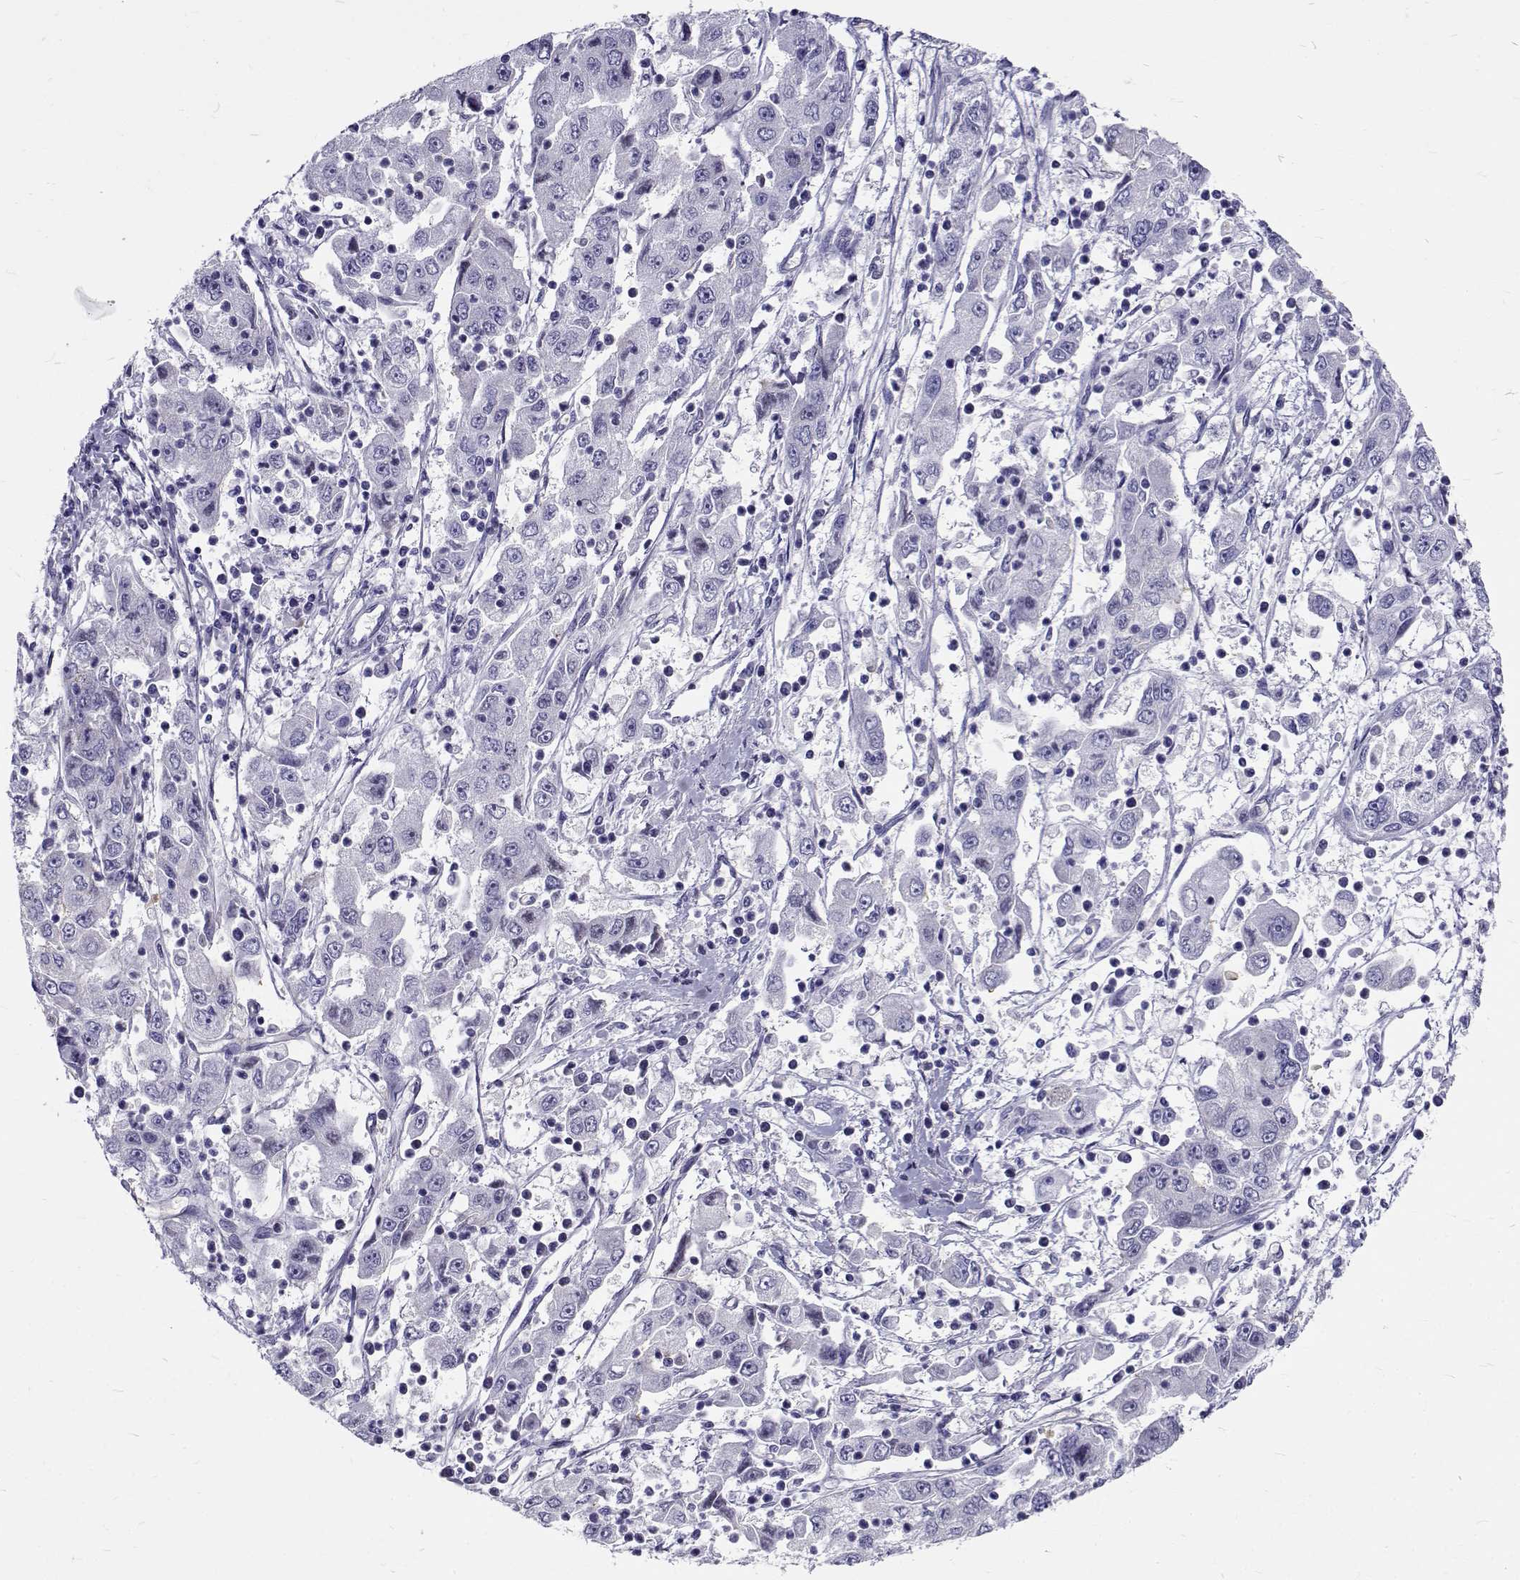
{"staining": {"intensity": "negative", "quantity": "none", "location": "none"}, "tissue": "cervical cancer", "cell_type": "Tumor cells", "image_type": "cancer", "snomed": [{"axis": "morphology", "description": "Squamous cell carcinoma, NOS"}, {"axis": "topography", "description": "Cervix"}], "caption": "DAB (3,3'-diaminobenzidine) immunohistochemical staining of cervical cancer (squamous cell carcinoma) displays no significant positivity in tumor cells. Brightfield microscopy of immunohistochemistry (IHC) stained with DAB (3,3'-diaminobenzidine) (brown) and hematoxylin (blue), captured at high magnification.", "gene": "IGSF1", "patient": {"sex": "female", "age": 36}}